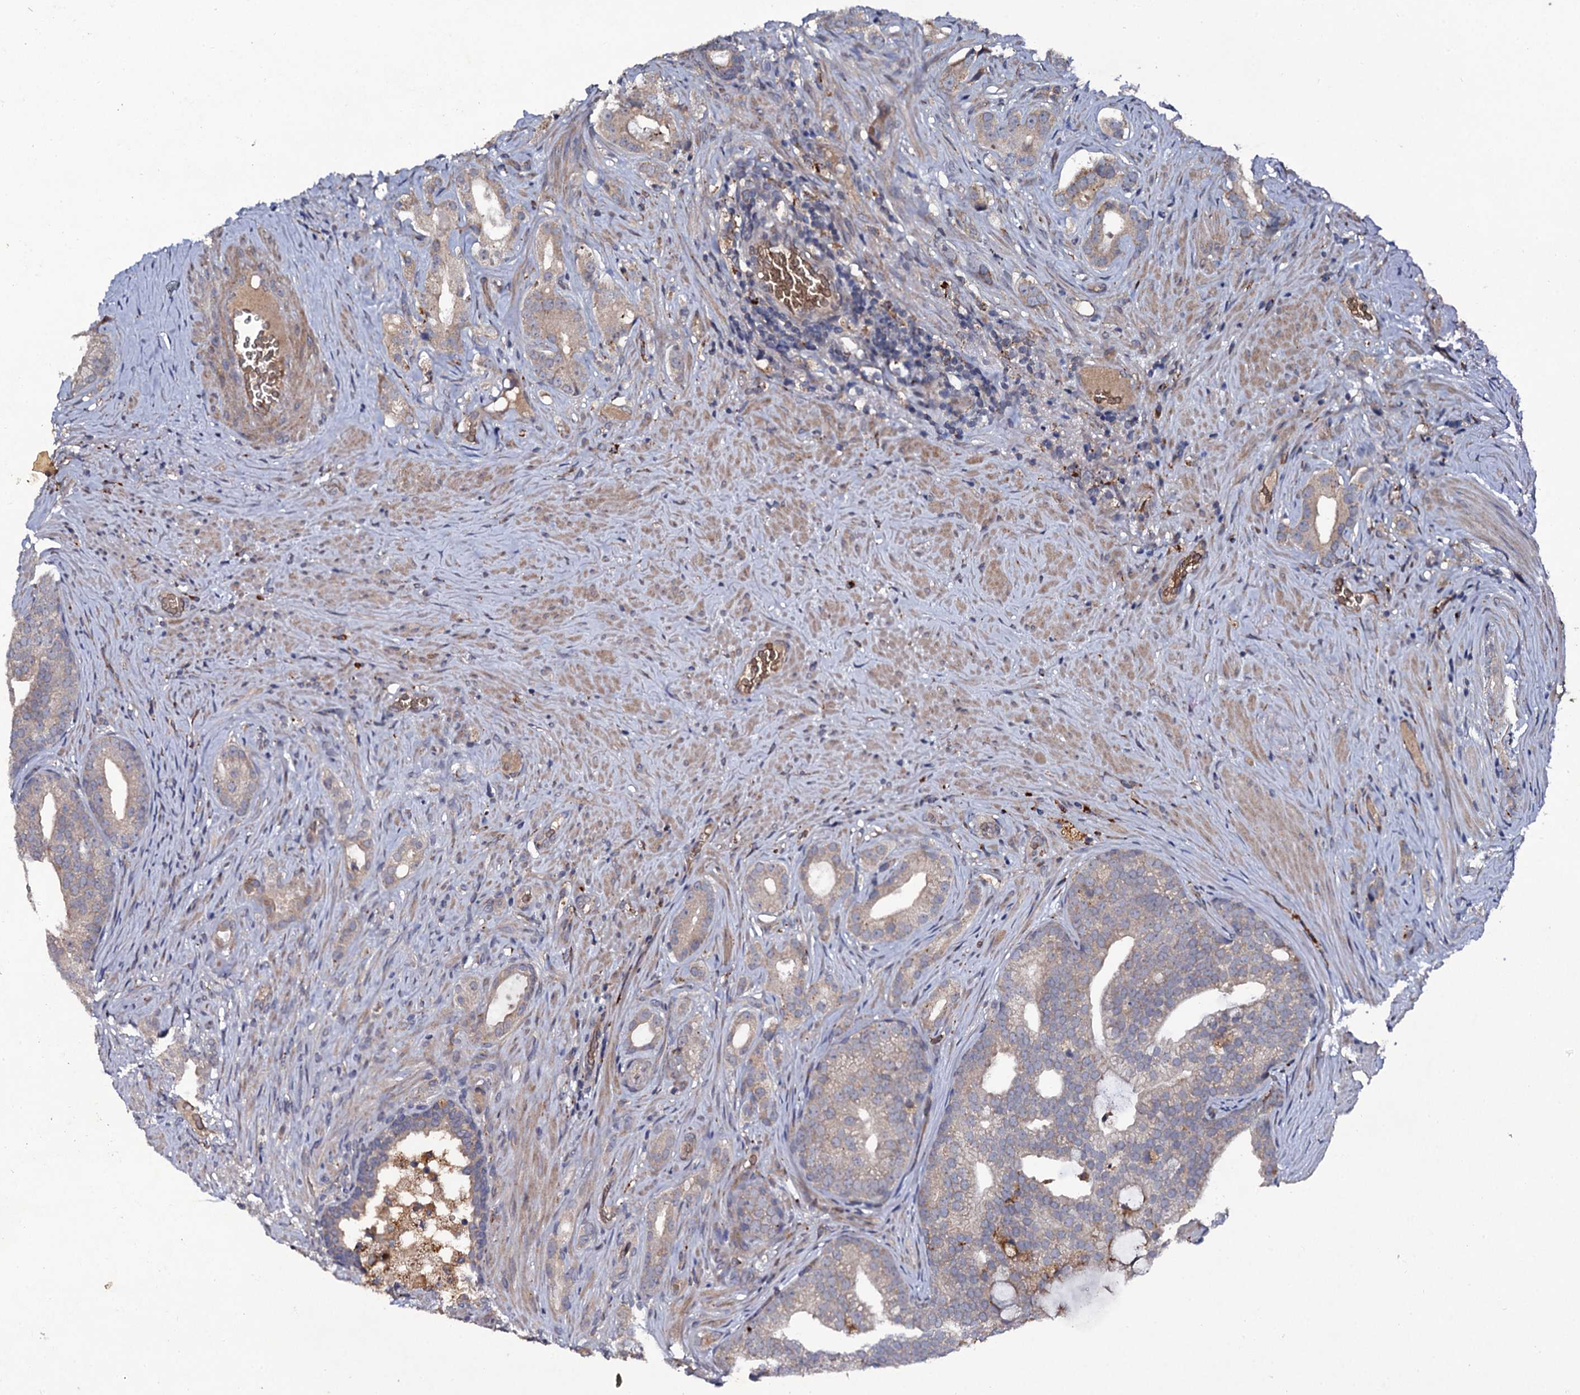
{"staining": {"intensity": "weak", "quantity": ">75%", "location": "cytoplasmic/membranous"}, "tissue": "prostate cancer", "cell_type": "Tumor cells", "image_type": "cancer", "snomed": [{"axis": "morphology", "description": "Adenocarcinoma, Low grade"}, {"axis": "topography", "description": "Prostate"}], "caption": "Protein staining by IHC shows weak cytoplasmic/membranous positivity in approximately >75% of tumor cells in prostate cancer (adenocarcinoma (low-grade)). The protein is stained brown, and the nuclei are stained in blue (DAB IHC with brightfield microscopy, high magnification).", "gene": "LRRC28", "patient": {"sex": "male", "age": 71}}